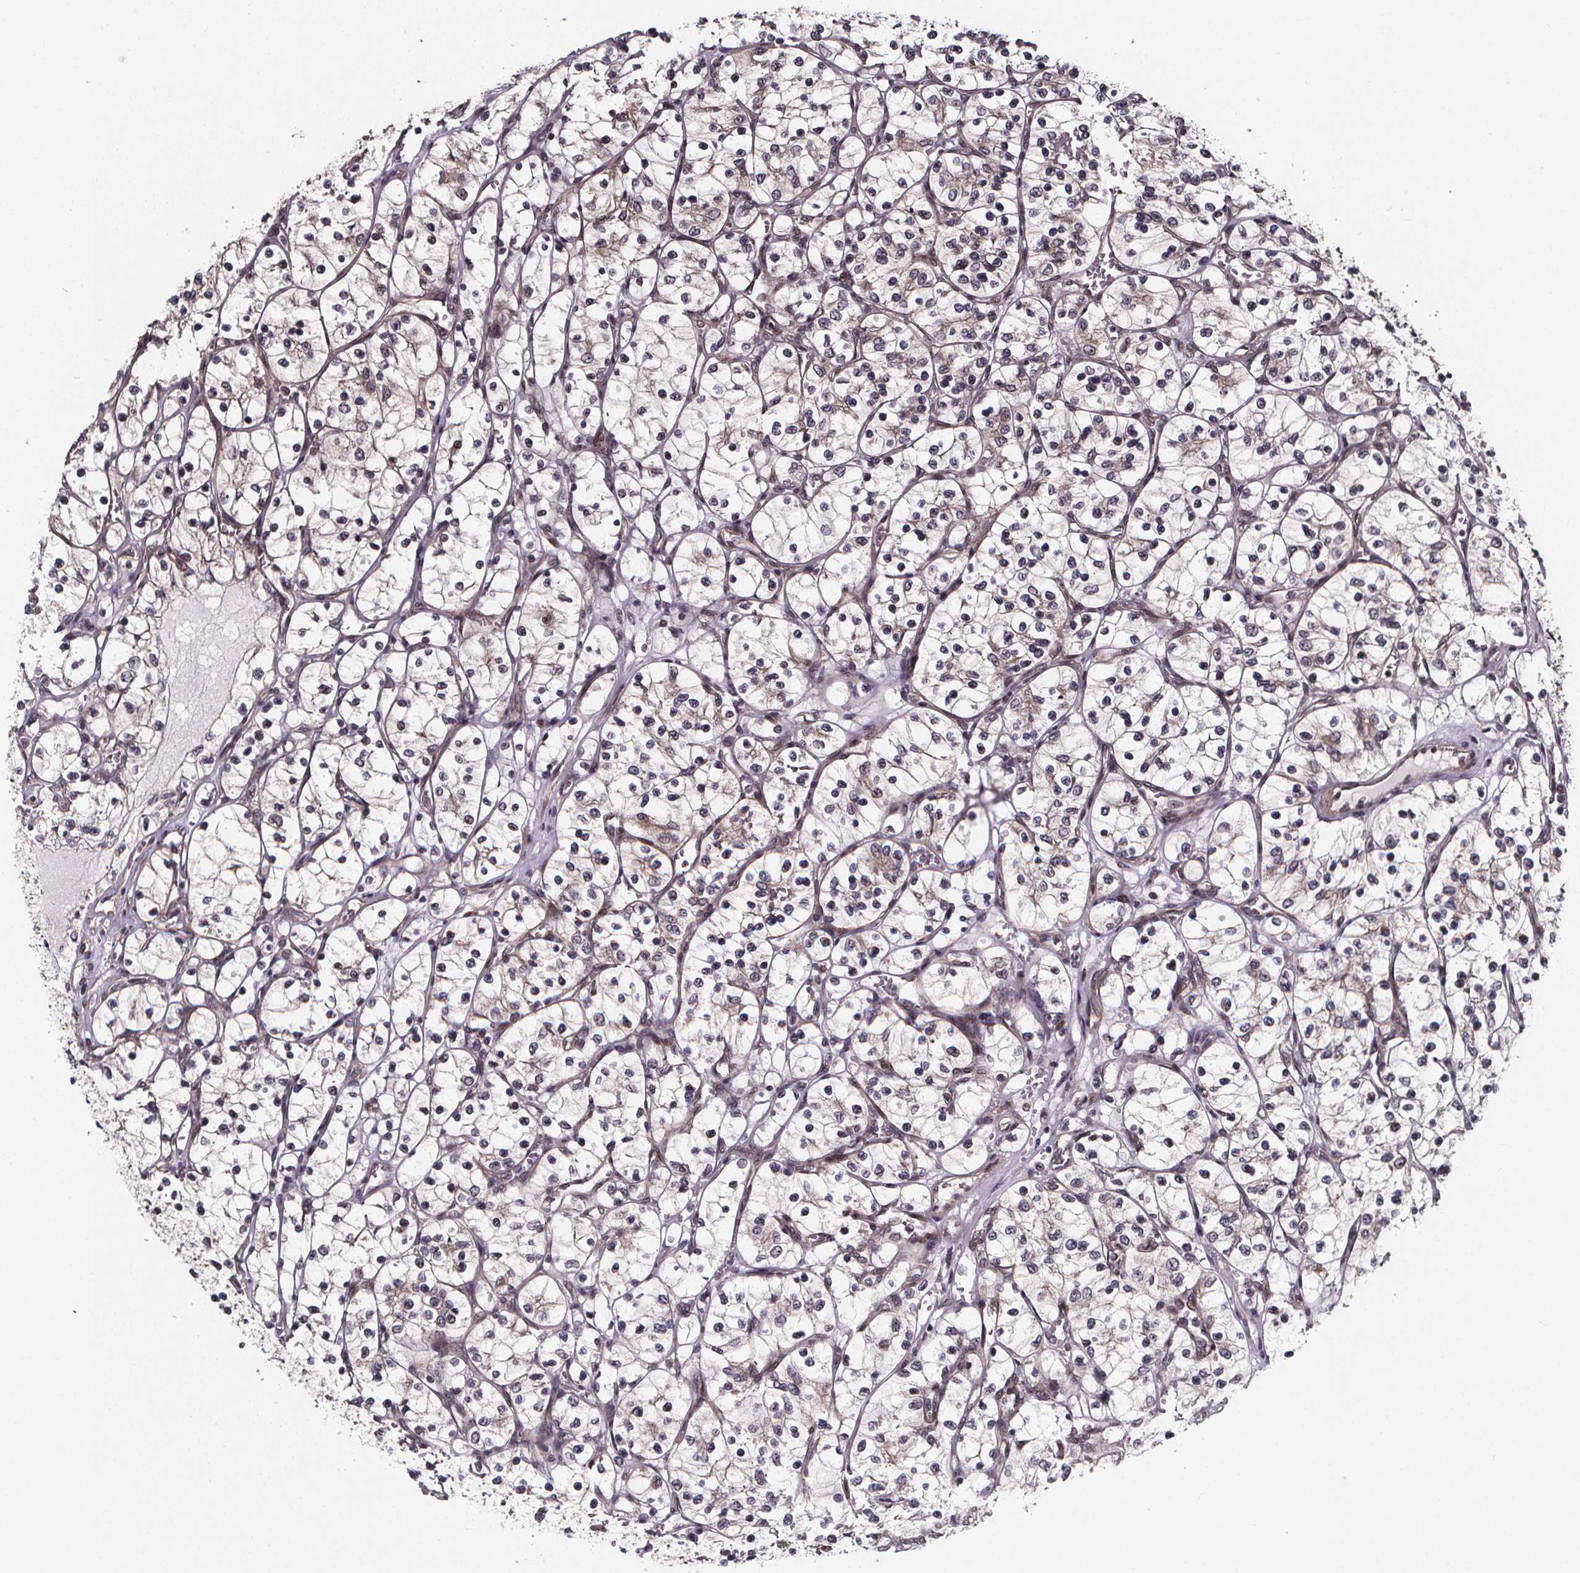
{"staining": {"intensity": "negative", "quantity": "none", "location": "none"}, "tissue": "renal cancer", "cell_type": "Tumor cells", "image_type": "cancer", "snomed": [{"axis": "morphology", "description": "Adenocarcinoma, NOS"}, {"axis": "topography", "description": "Kidney"}], "caption": "Tumor cells show no significant protein staining in renal cancer.", "gene": "DDIT3", "patient": {"sex": "female", "age": 69}}